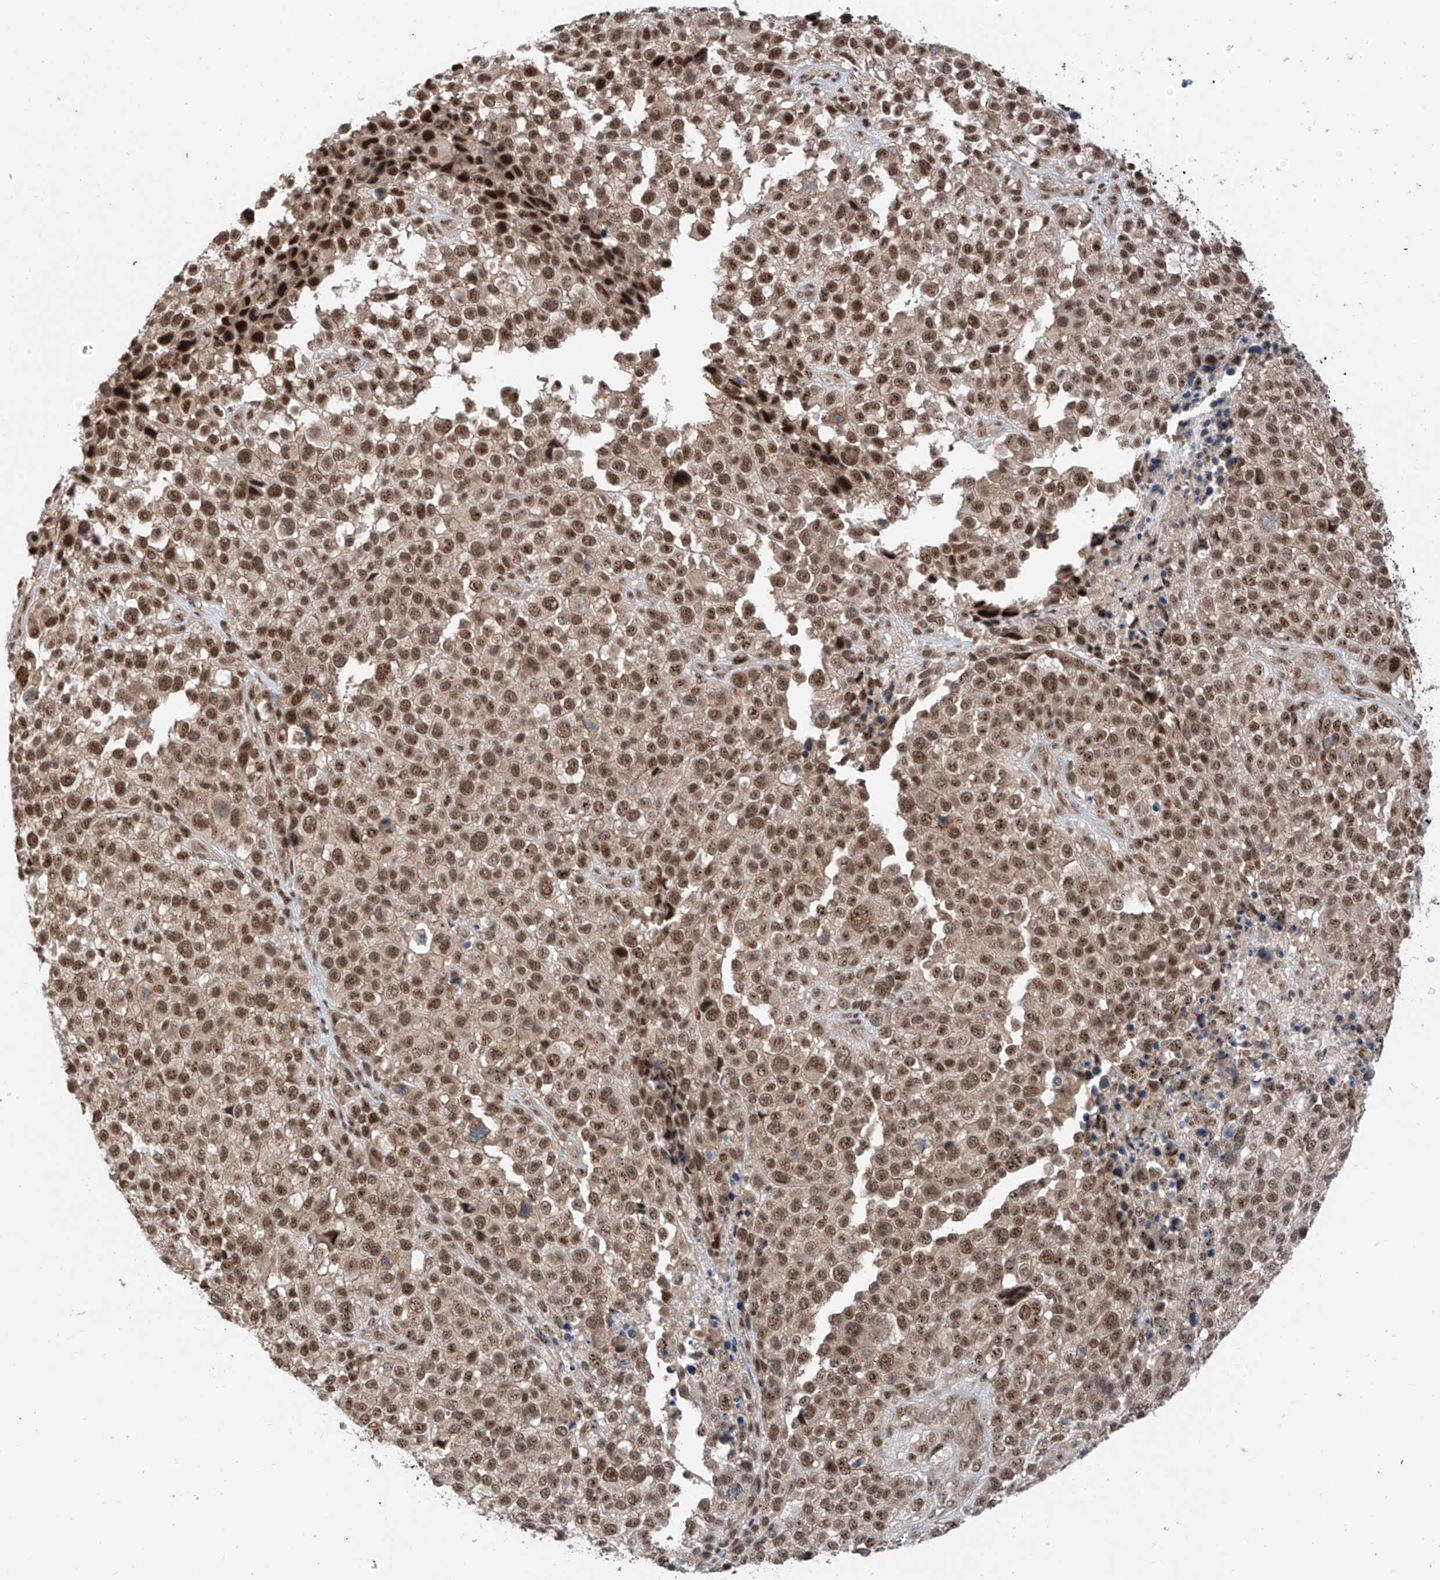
{"staining": {"intensity": "moderate", "quantity": ">75%", "location": "nuclear"}, "tissue": "melanoma", "cell_type": "Tumor cells", "image_type": "cancer", "snomed": [{"axis": "morphology", "description": "Malignant melanoma, NOS"}, {"axis": "topography", "description": "Skin of trunk"}], "caption": "Moderate nuclear expression for a protein is seen in approximately >75% of tumor cells of malignant melanoma using immunohistochemistry (IHC).", "gene": "RPAIN", "patient": {"sex": "male", "age": 71}}